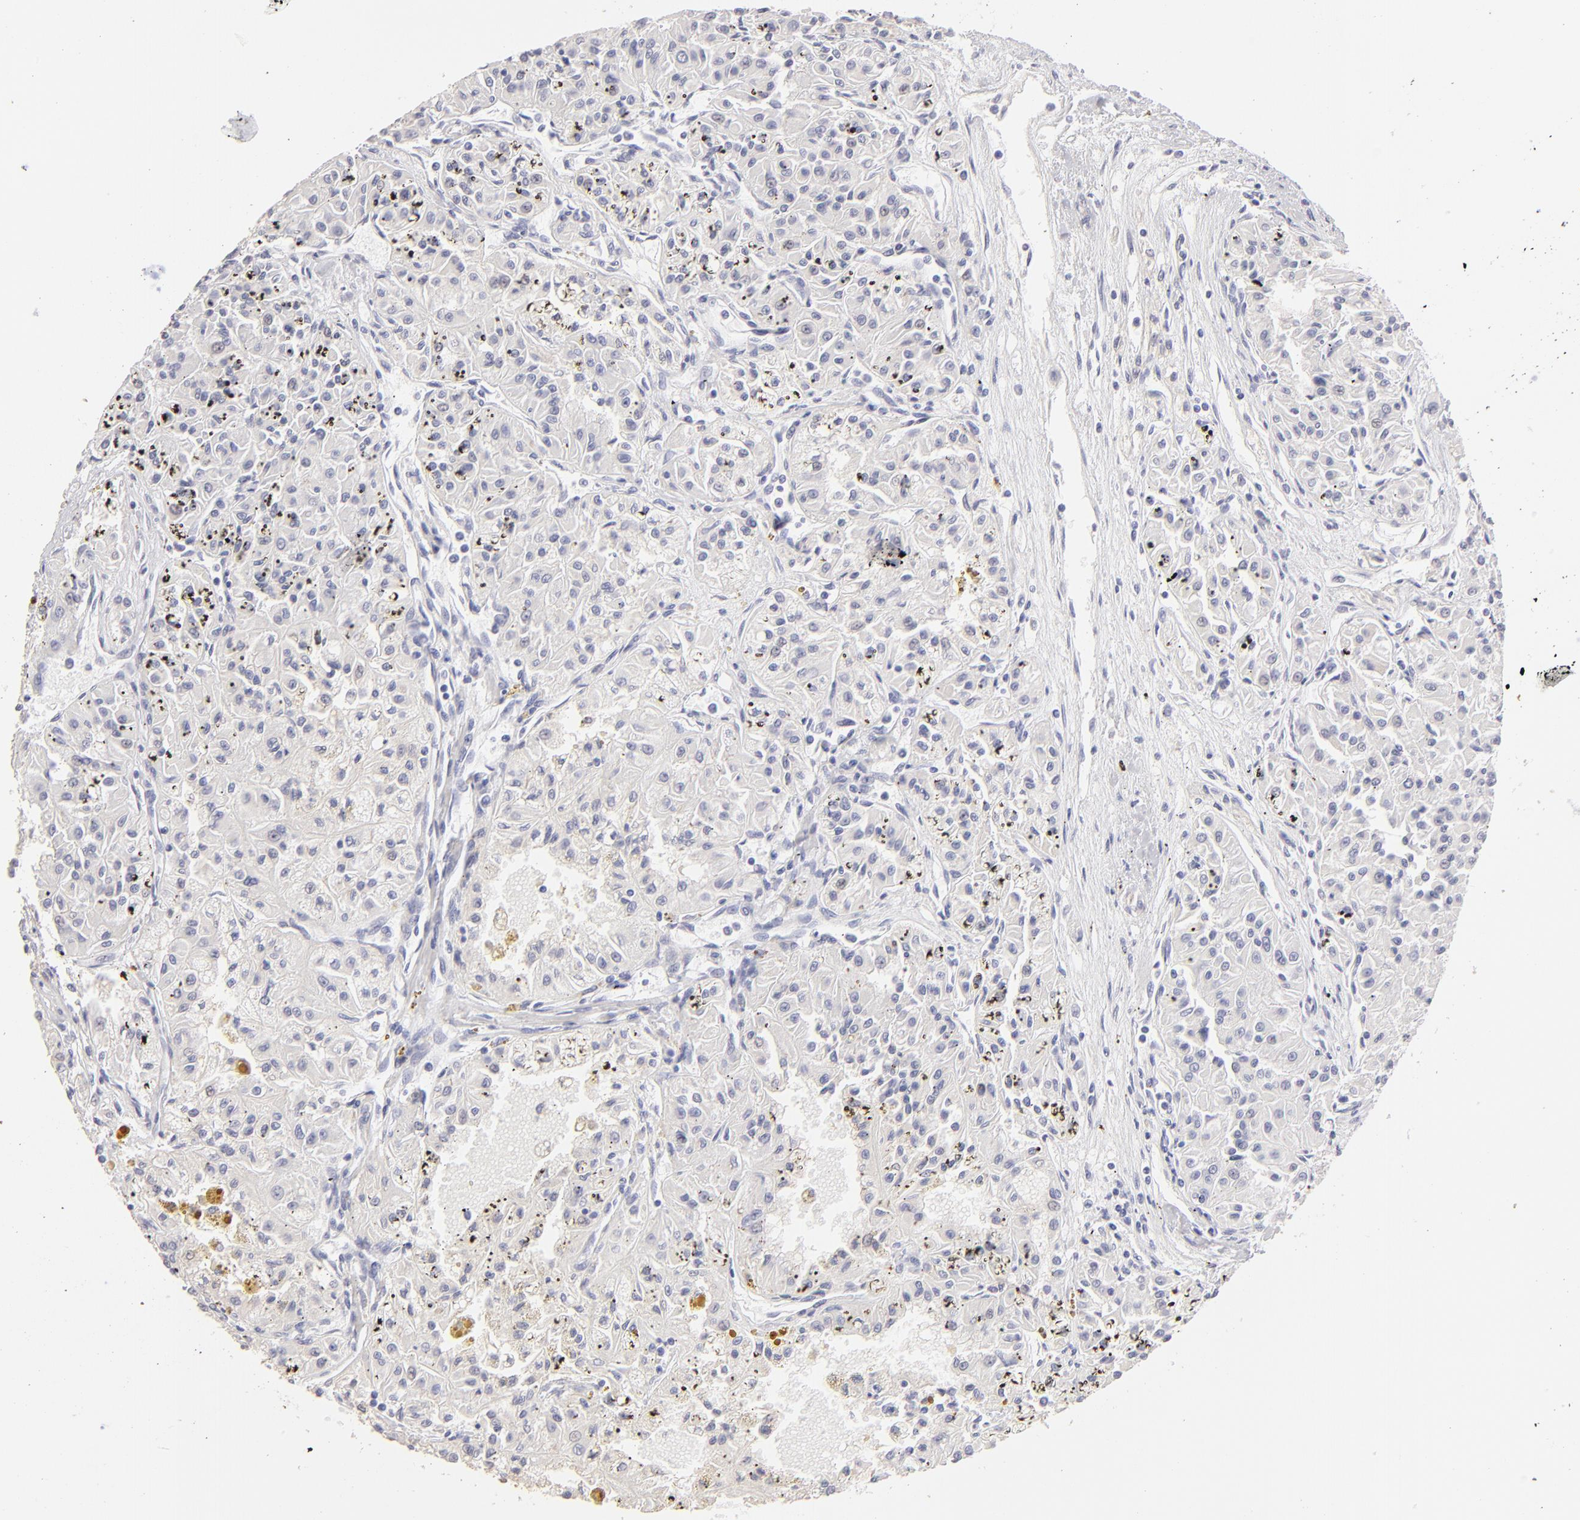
{"staining": {"intensity": "negative", "quantity": "none", "location": "none"}, "tissue": "renal cancer", "cell_type": "Tumor cells", "image_type": "cancer", "snomed": [{"axis": "morphology", "description": "Adenocarcinoma, NOS"}, {"axis": "topography", "description": "Kidney"}], "caption": "Immunohistochemistry (IHC) micrograph of neoplastic tissue: human renal cancer stained with DAB demonstrates no significant protein expression in tumor cells.", "gene": "ABCC4", "patient": {"sex": "male", "age": 78}}